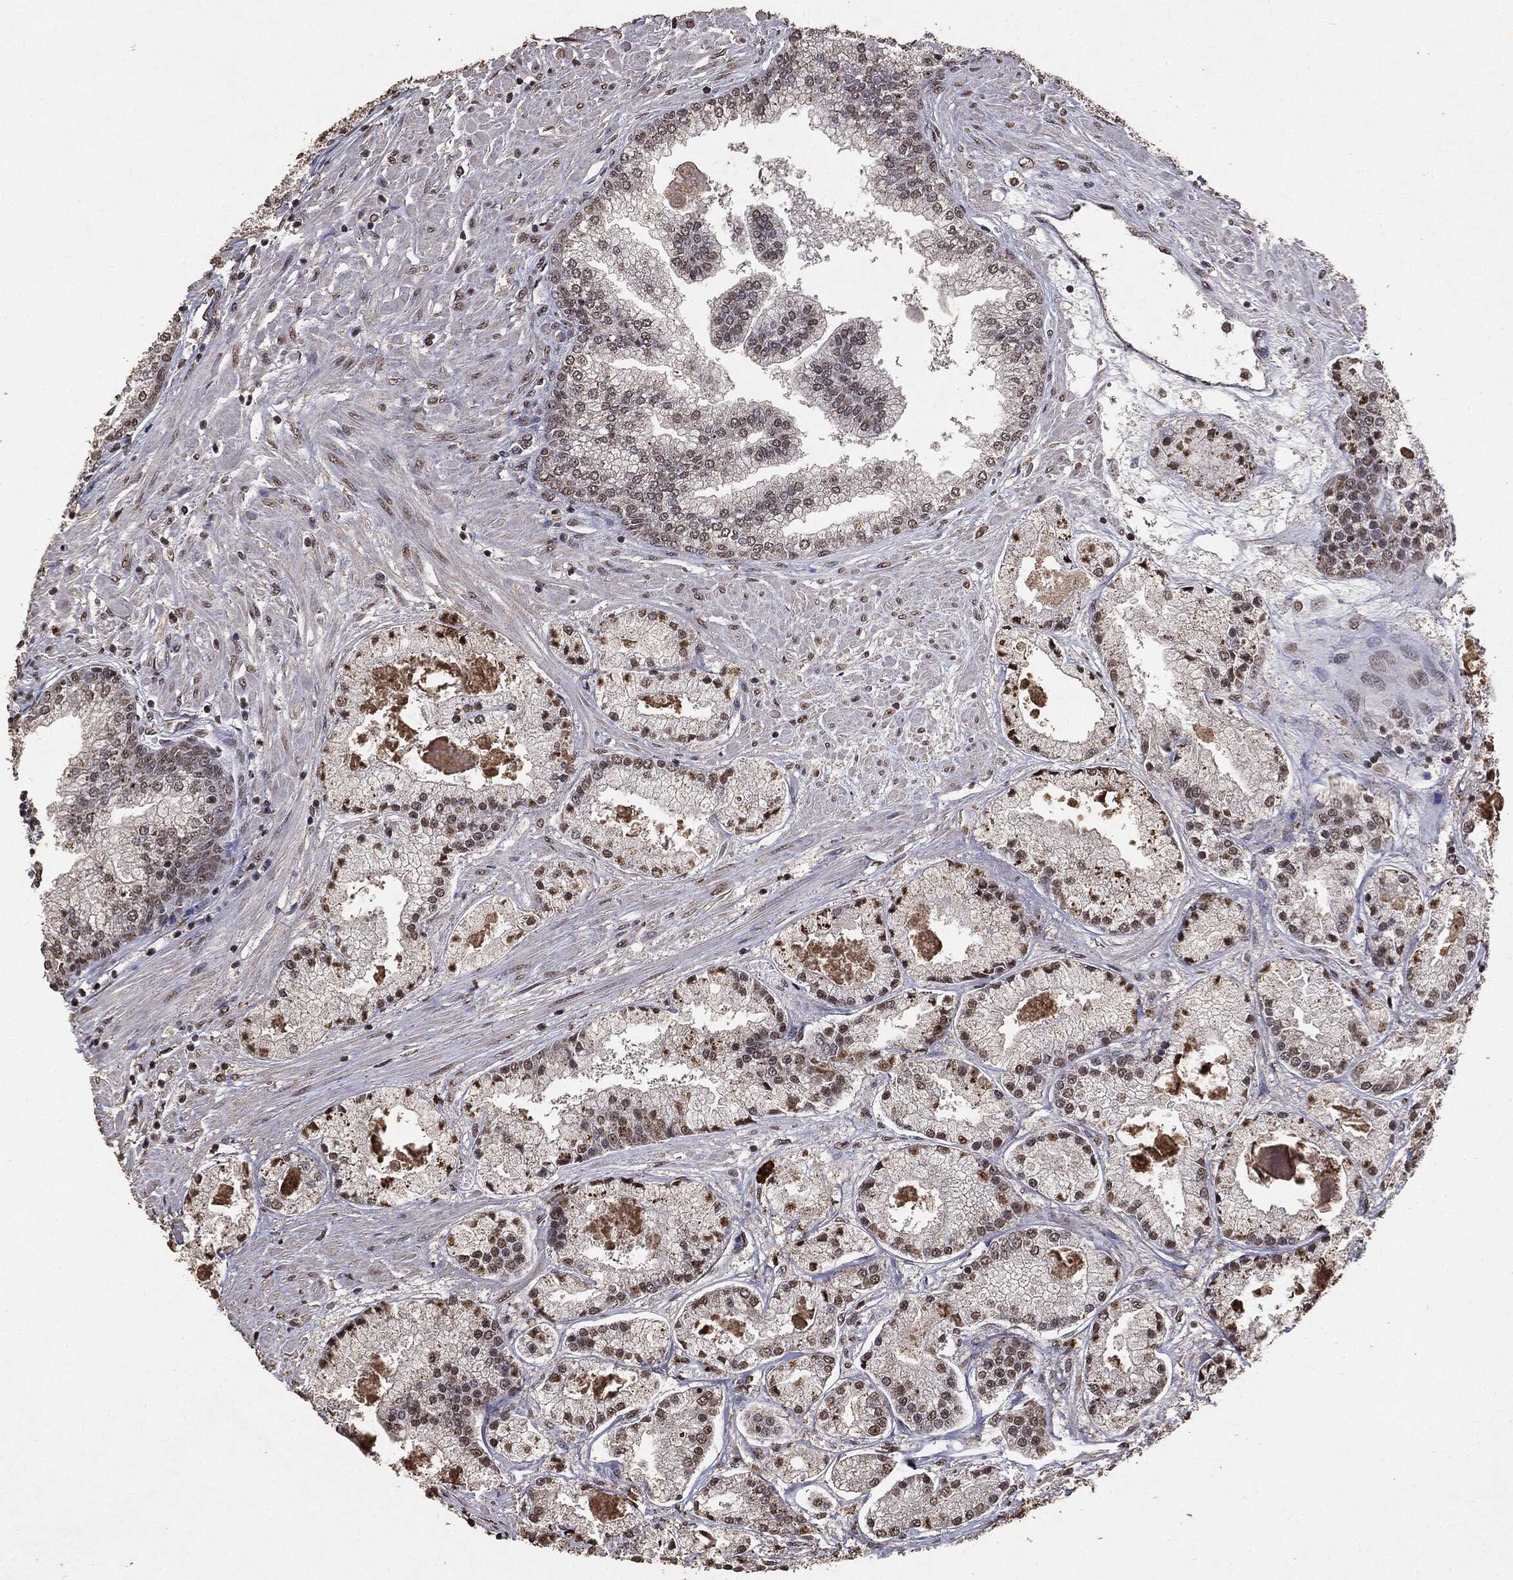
{"staining": {"intensity": "moderate", "quantity": "<25%", "location": "nuclear"}, "tissue": "prostate cancer", "cell_type": "Tumor cells", "image_type": "cancer", "snomed": [{"axis": "morphology", "description": "Adenocarcinoma, High grade"}, {"axis": "topography", "description": "Prostate"}], "caption": "Protein staining of high-grade adenocarcinoma (prostate) tissue demonstrates moderate nuclear expression in approximately <25% of tumor cells. Nuclei are stained in blue.", "gene": "RAD18", "patient": {"sex": "male", "age": 67}}